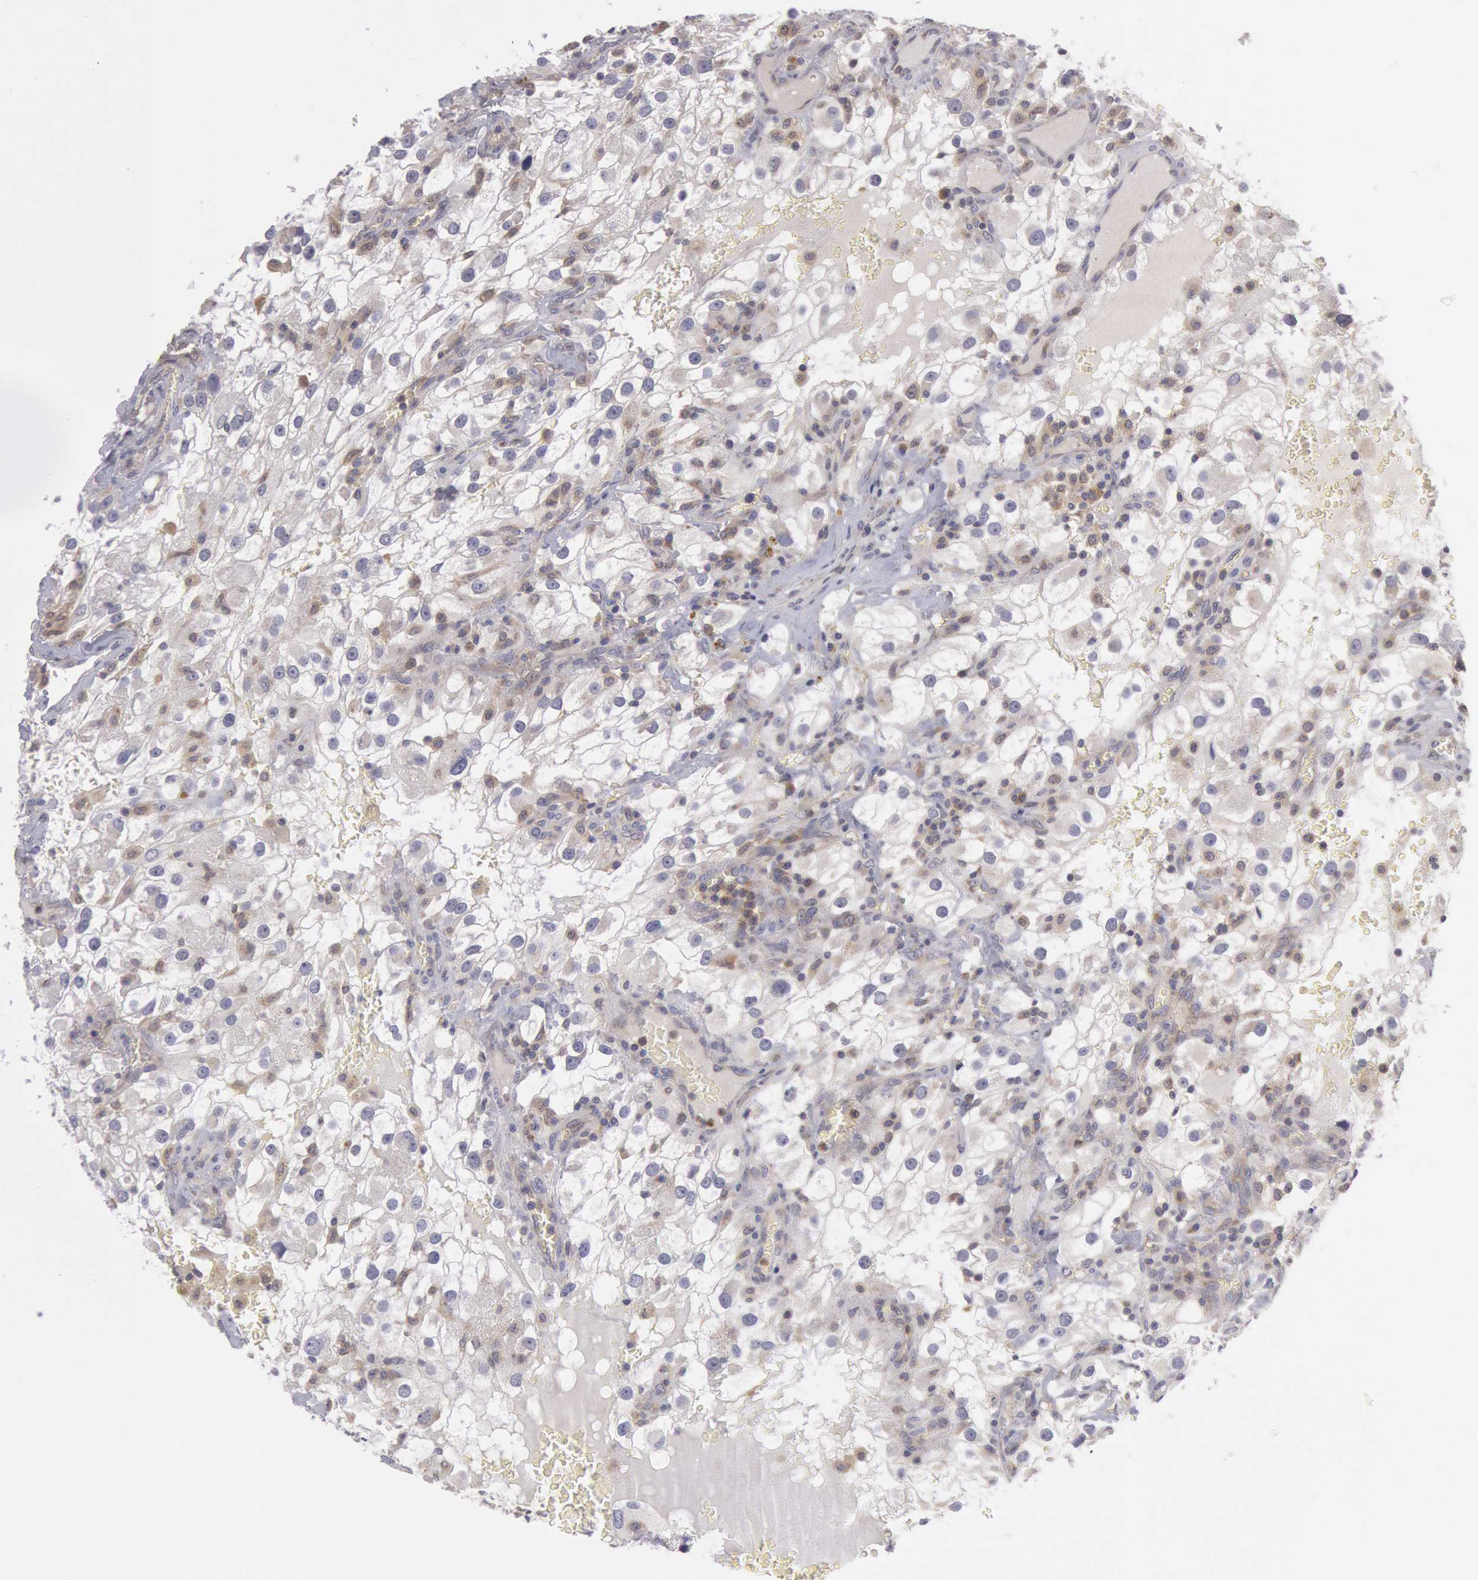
{"staining": {"intensity": "moderate", "quantity": "25%-75%", "location": "cytoplasmic/membranous"}, "tissue": "renal cancer", "cell_type": "Tumor cells", "image_type": "cancer", "snomed": [{"axis": "morphology", "description": "Adenocarcinoma, NOS"}, {"axis": "topography", "description": "Kidney"}], "caption": "Renal cancer tissue displays moderate cytoplasmic/membranous staining in about 25%-75% of tumor cells", "gene": "PLA2G6", "patient": {"sex": "female", "age": 52}}